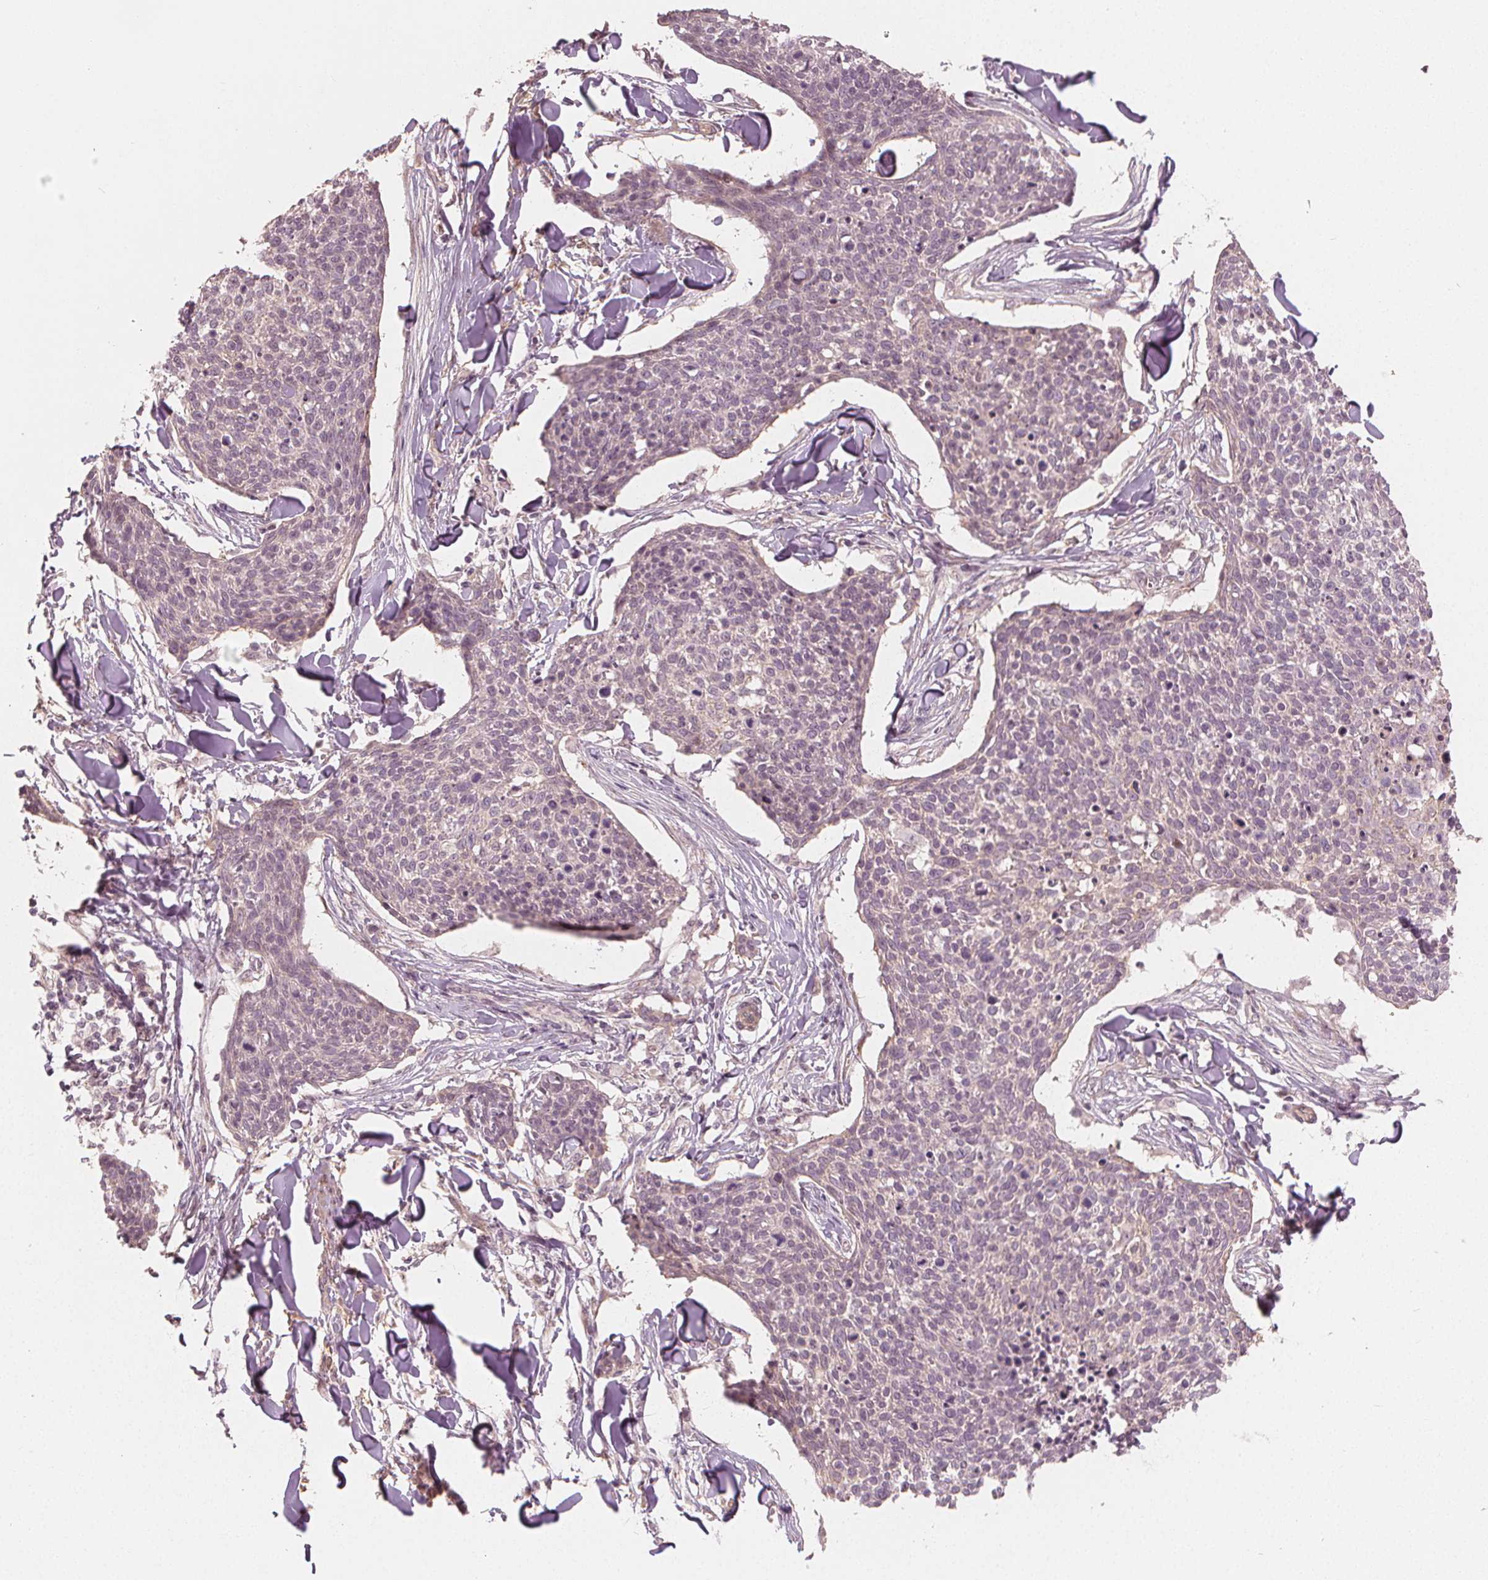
{"staining": {"intensity": "negative", "quantity": "none", "location": "none"}, "tissue": "skin cancer", "cell_type": "Tumor cells", "image_type": "cancer", "snomed": [{"axis": "morphology", "description": "Squamous cell carcinoma, NOS"}, {"axis": "topography", "description": "Skin"}, {"axis": "topography", "description": "Vulva"}], "caption": "A high-resolution photomicrograph shows immunohistochemistry (IHC) staining of skin squamous cell carcinoma, which shows no significant positivity in tumor cells. (DAB immunohistochemistry visualized using brightfield microscopy, high magnification).", "gene": "CLBA1", "patient": {"sex": "female", "age": 75}}